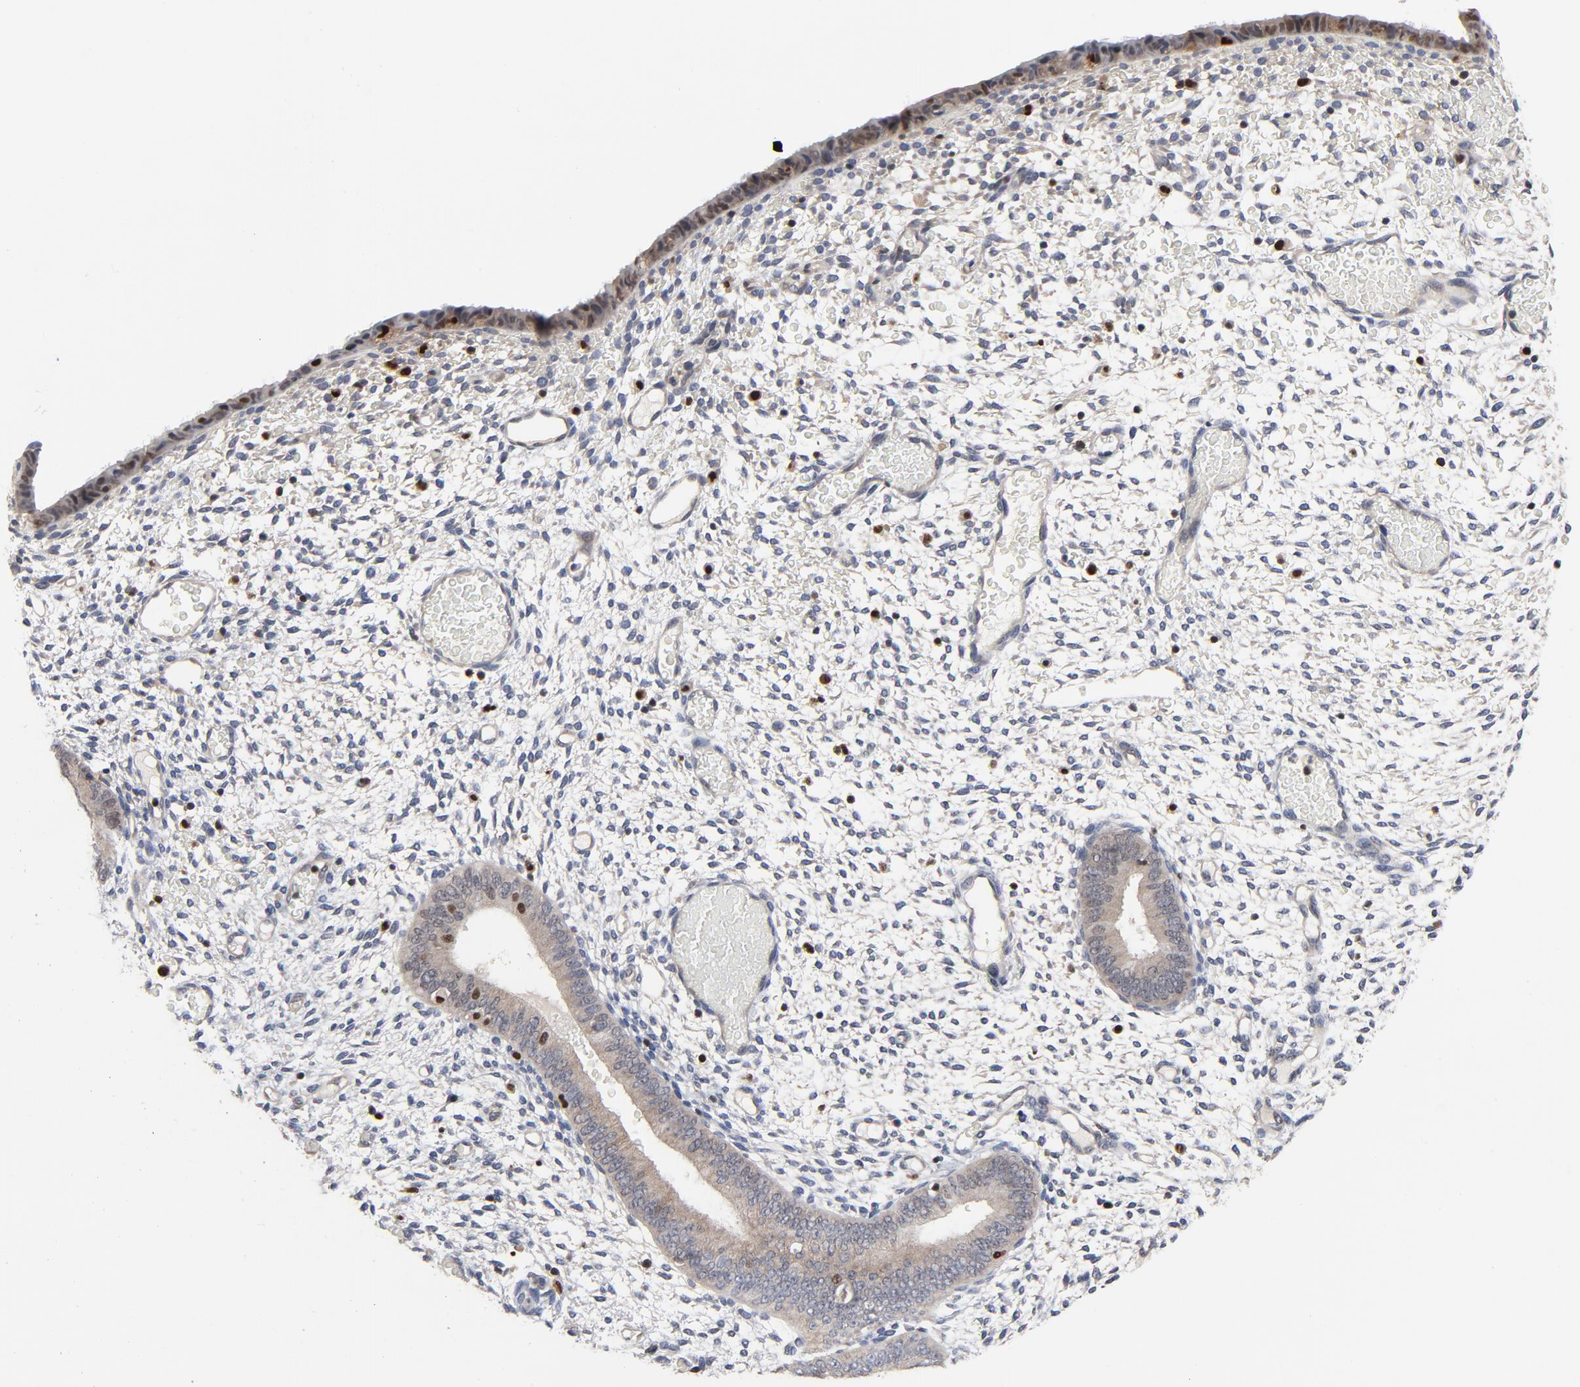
{"staining": {"intensity": "negative", "quantity": "none", "location": "none"}, "tissue": "endometrium", "cell_type": "Cells in endometrial stroma", "image_type": "normal", "snomed": [{"axis": "morphology", "description": "Normal tissue, NOS"}, {"axis": "topography", "description": "Endometrium"}], "caption": "Immunohistochemistry (IHC) micrograph of normal endometrium: human endometrium stained with DAB displays no significant protein staining in cells in endometrial stroma. (DAB immunohistochemistry (IHC) visualized using brightfield microscopy, high magnification).", "gene": "NFKB1", "patient": {"sex": "female", "age": 42}}